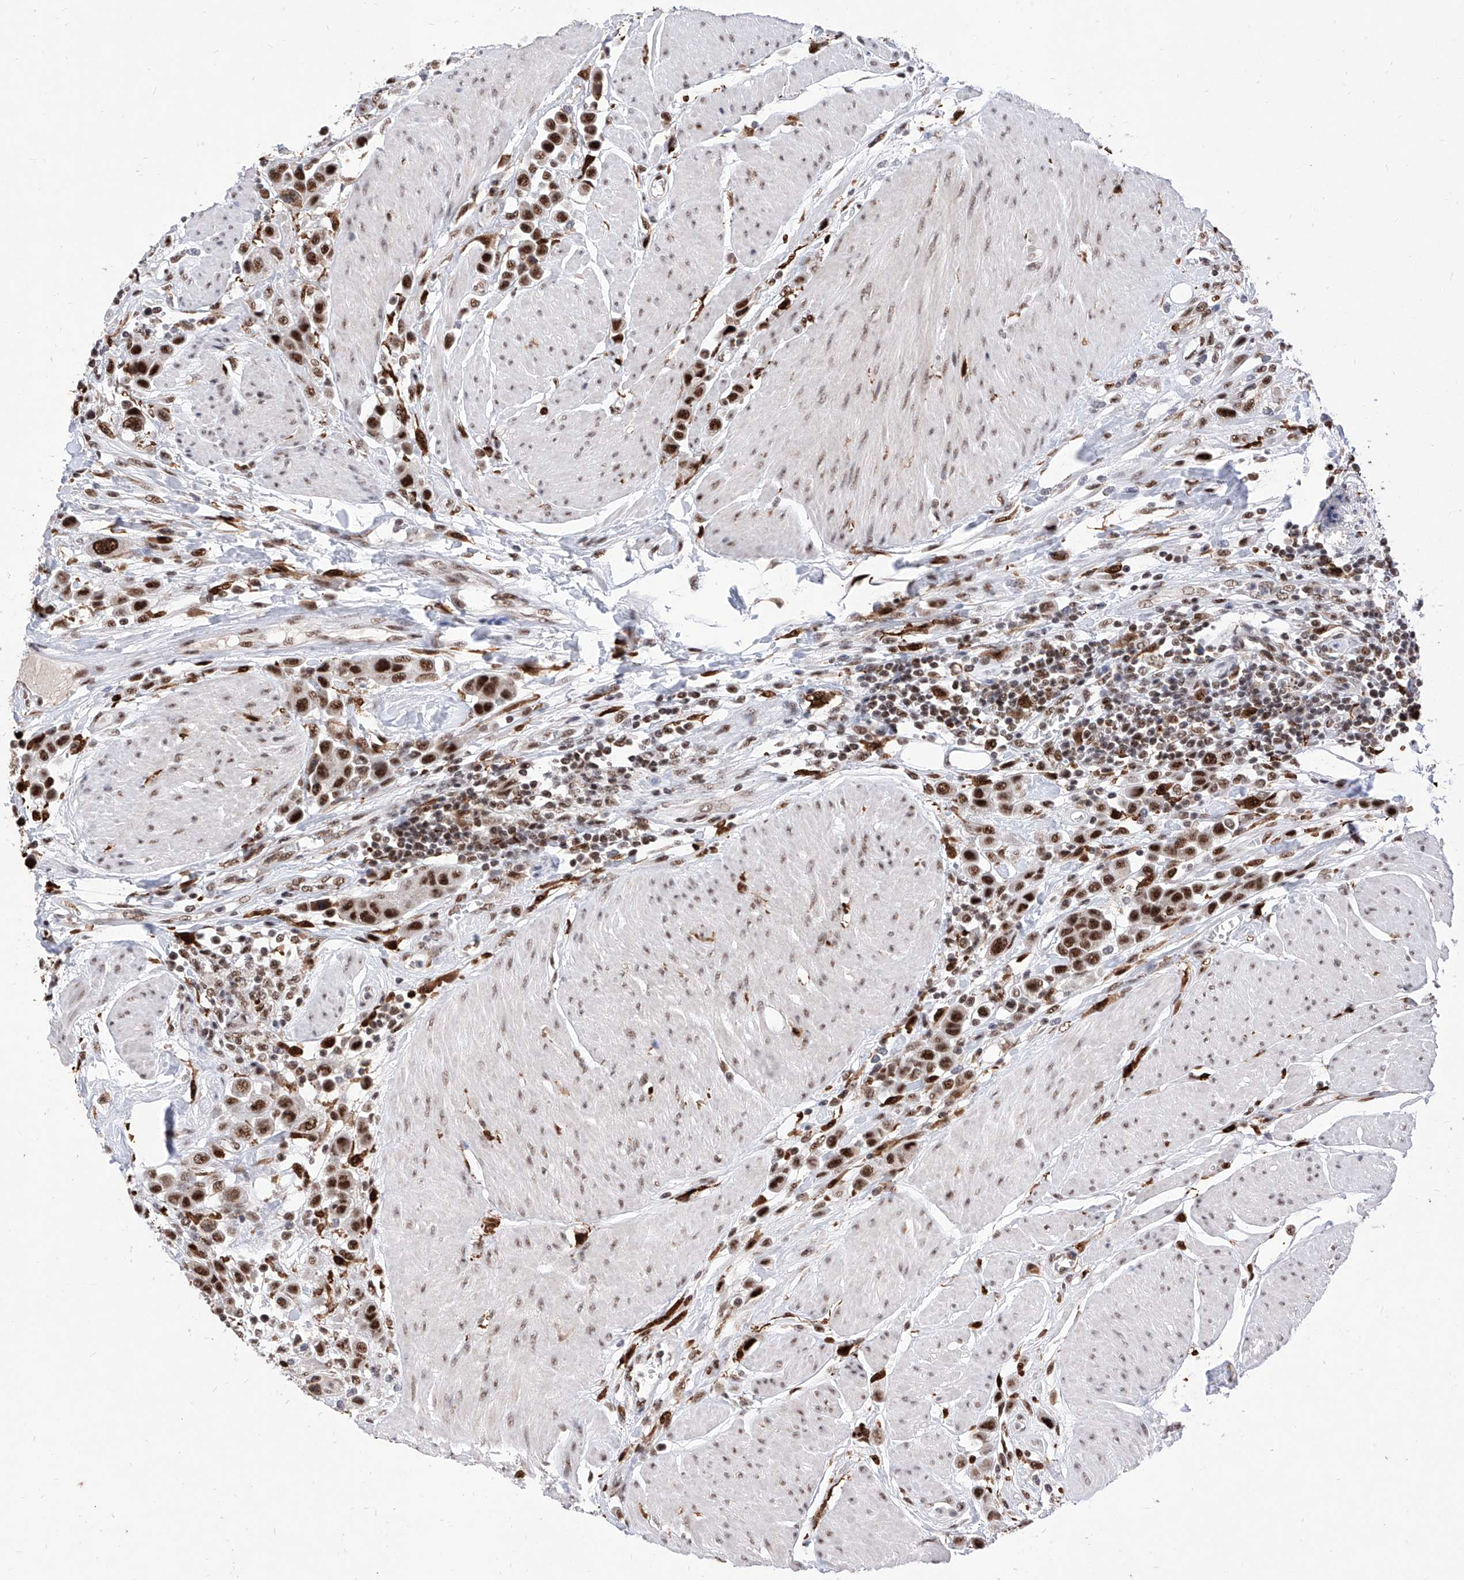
{"staining": {"intensity": "strong", "quantity": ">75%", "location": "nuclear"}, "tissue": "urothelial cancer", "cell_type": "Tumor cells", "image_type": "cancer", "snomed": [{"axis": "morphology", "description": "Urothelial carcinoma, High grade"}, {"axis": "topography", "description": "Urinary bladder"}], "caption": "Protein staining demonstrates strong nuclear positivity in about >75% of tumor cells in urothelial cancer.", "gene": "PHF5A", "patient": {"sex": "male", "age": 50}}